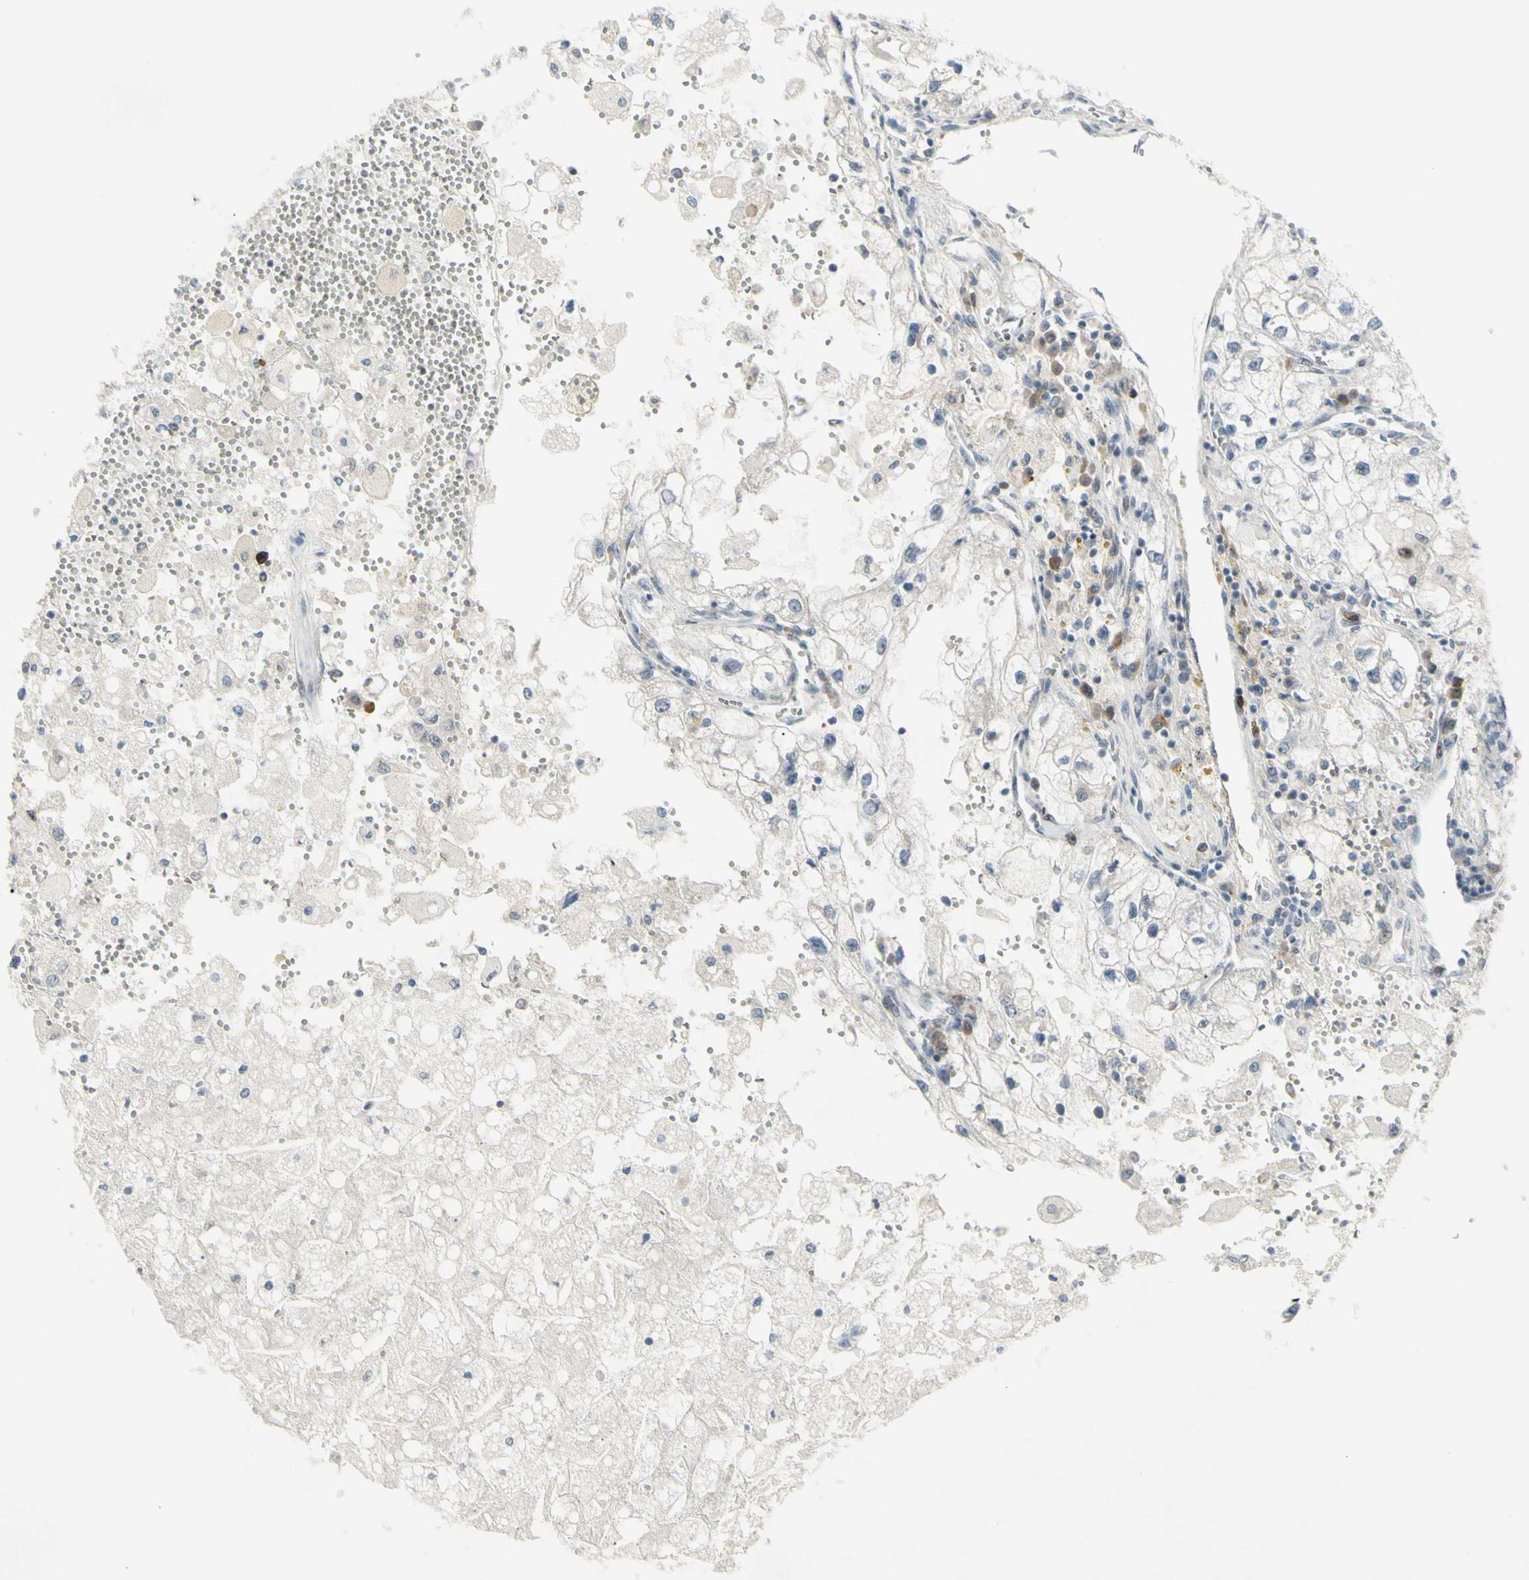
{"staining": {"intensity": "negative", "quantity": "none", "location": "none"}, "tissue": "renal cancer", "cell_type": "Tumor cells", "image_type": "cancer", "snomed": [{"axis": "morphology", "description": "Adenocarcinoma, NOS"}, {"axis": "topography", "description": "Kidney"}], "caption": "High magnification brightfield microscopy of adenocarcinoma (renal) stained with DAB (3,3'-diaminobenzidine) (brown) and counterstained with hematoxylin (blue): tumor cells show no significant expression.", "gene": "ETNK1", "patient": {"sex": "female", "age": 70}}